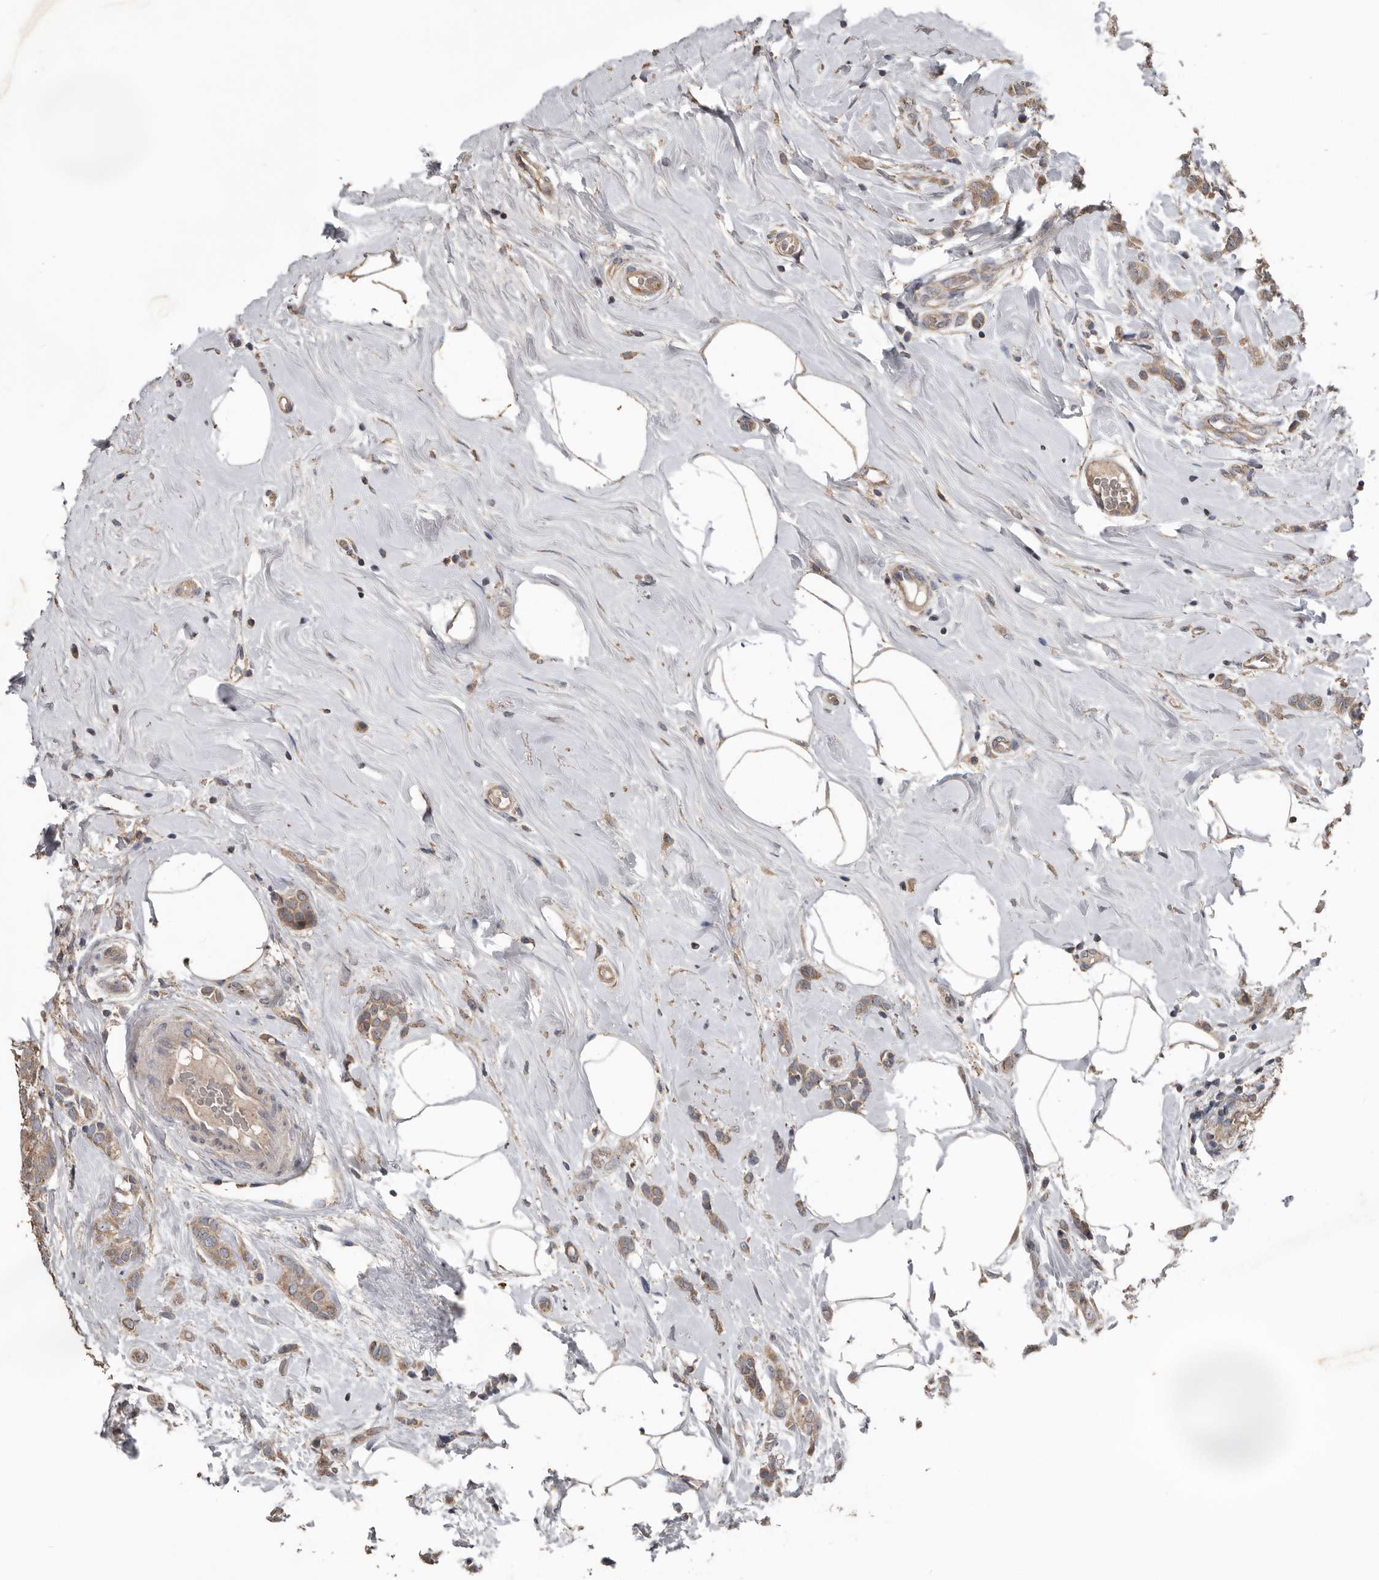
{"staining": {"intensity": "moderate", "quantity": ">75%", "location": "cytoplasmic/membranous"}, "tissue": "breast cancer", "cell_type": "Tumor cells", "image_type": "cancer", "snomed": [{"axis": "morphology", "description": "Lobular carcinoma, in situ"}, {"axis": "morphology", "description": "Lobular carcinoma"}, {"axis": "topography", "description": "Breast"}], "caption": "IHC staining of breast cancer, which demonstrates medium levels of moderate cytoplasmic/membranous expression in about >75% of tumor cells indicating moderate cytoplasmic/membranous protein staining. The staining was performed using DAB (3,3'-diaminobenzidine) (brown) for protein detection and nuclei were counterstained in hematoxylin (blue).", "gene": "HYAL4", "patient": {"sex": "female", "age": 41}}